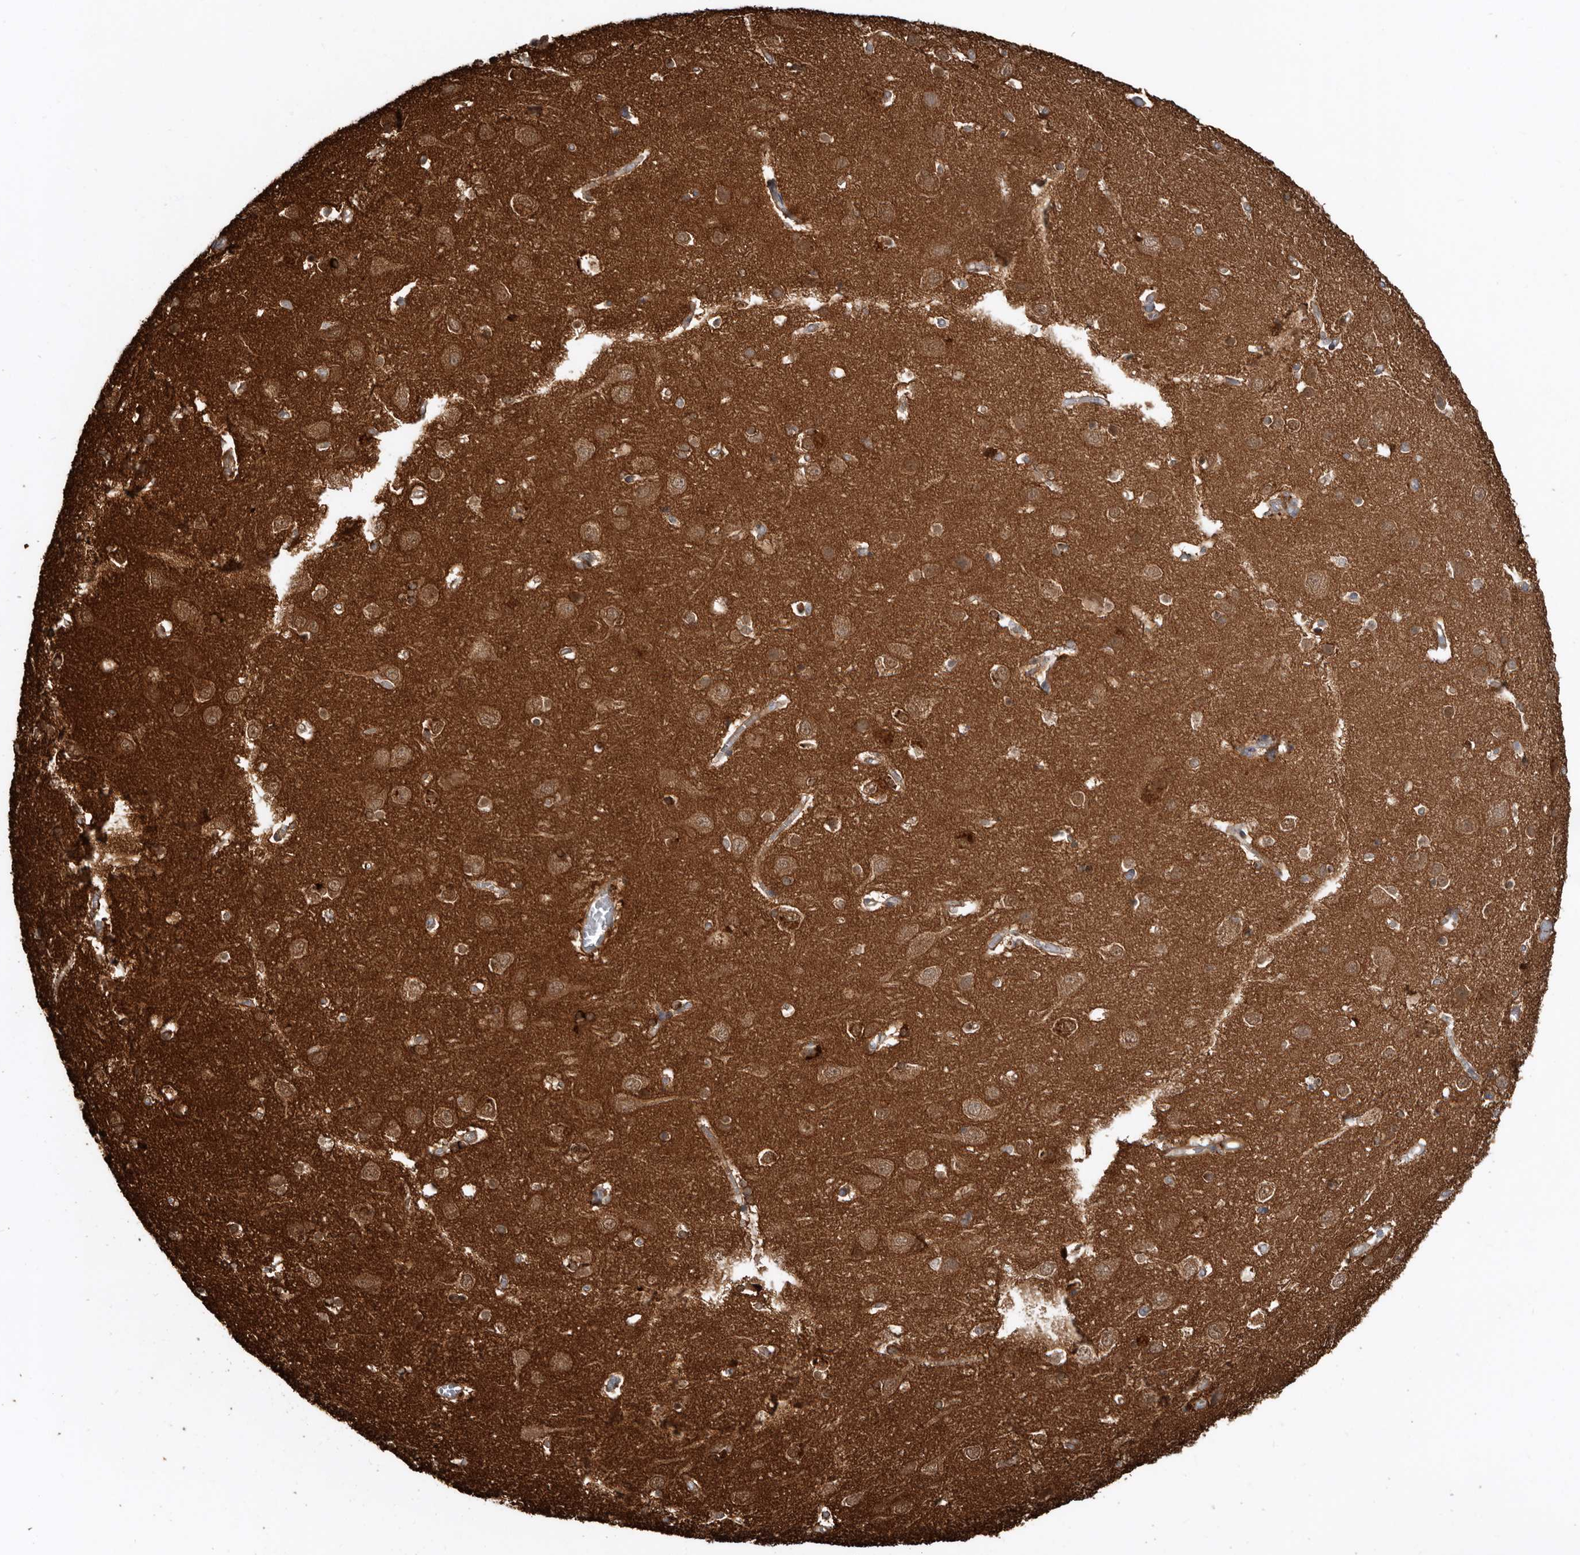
{"staining": {"intensity": "moderate", "quantity": ">75%", "location": "cytoplasmic/membranous"}, "tissue": "cerebral cortex", "cell_type": "Endothelial cells", "image_type": "normal", "snomed": [{"axis": "morphology", "description": "Normal tissue, NOS"}, {"axis": "topography", "description": "Cerebral cortex"}], "caption": "This histopathology image exhibits IHC staining of unremarkable human cerebral cortex, with medium moderate cytoplasmic/membranous expression in approximately >75% of endothelial cells.", "gene": "EXOC3L1", "patient": {"sex": "male", "age": 54}}